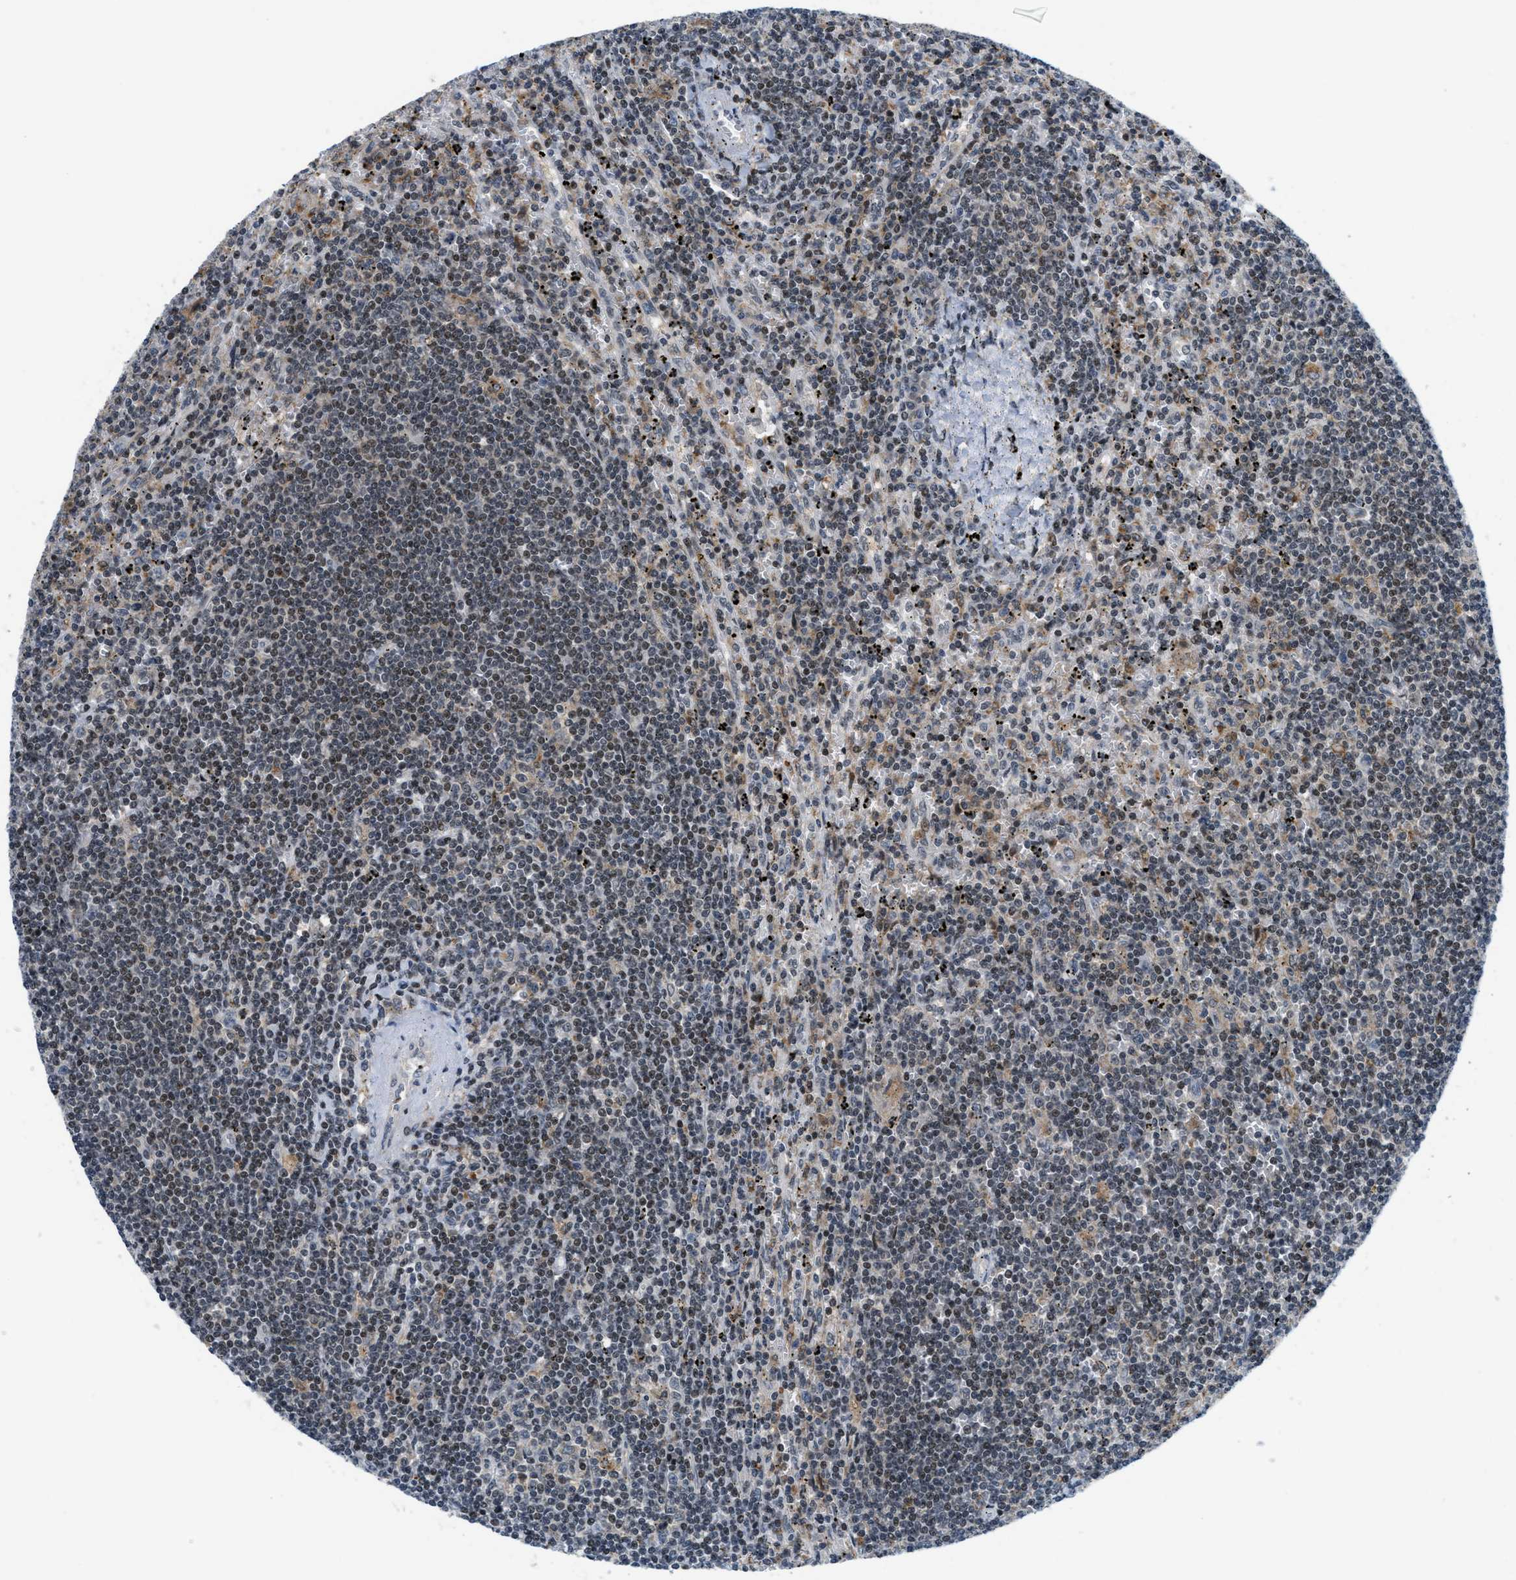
{"staining": {"intensity": "moderate", "quantity": "25%-75%", "location": "nuclear"}, "tissue": "lymphoma", "cell_type": "Tumor cells", "image_type": "cancer", "snomed": [{"axis": "morphology", "description": "Malignant lymphoma, non-Hodgkin's type, Low grade"}, {"axis": "topography", "description": "Spleen"}], "caption": "Immunohistochemistry staining of lymphoma, which demonstrates medium levels of moderate nuclear expression in about 25%-75% of tumor cells indicating moderate nuclear protein staining. The staining was performed using DAB (brown) for protein detection and nuclei were counterstained in hematoxylin (blue).", "gene": "ING1", "patient": {"sex": "male", "age": 76}}